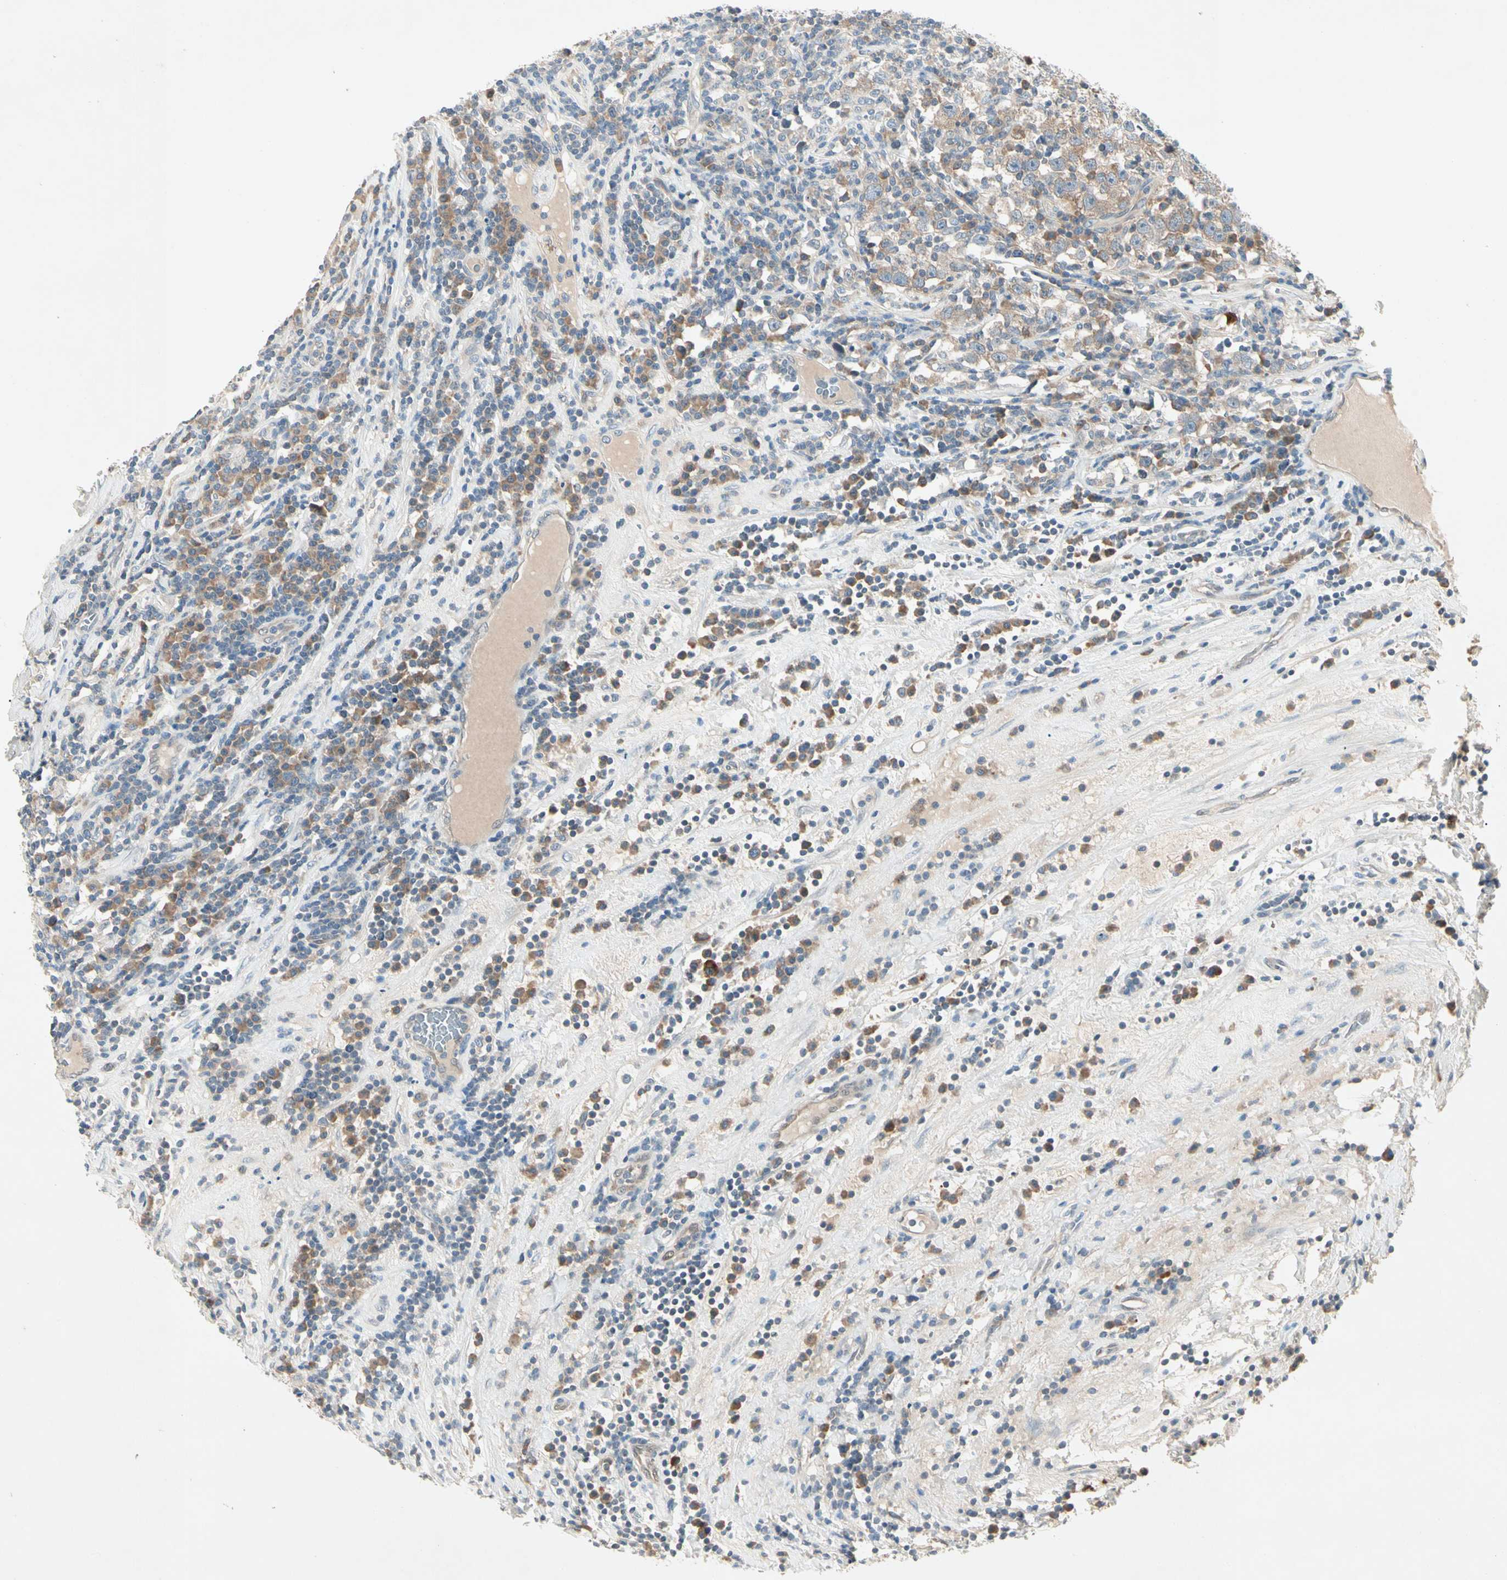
{"staining": {"intensity": "moderate", "quantity": ">75%", "location": "cytoplasmic/membranous"}, "tissue": "testis cancer", "cell_type": "Tumor cells", "image_type": "cancer", "snomed": [{"axis": "morphology", "description": "Seminoma, NOS"}, {"axis": "topography", "description": "Testis"}], "caption": "Seminoma (testis) tissue exhibits moderate cytoplasmic/membranous expression in about >75% of tumor cells, visualized by immunohistochemistry.", "gene": "IL1R1", "patient": {"sex": "male", "age": 43}}